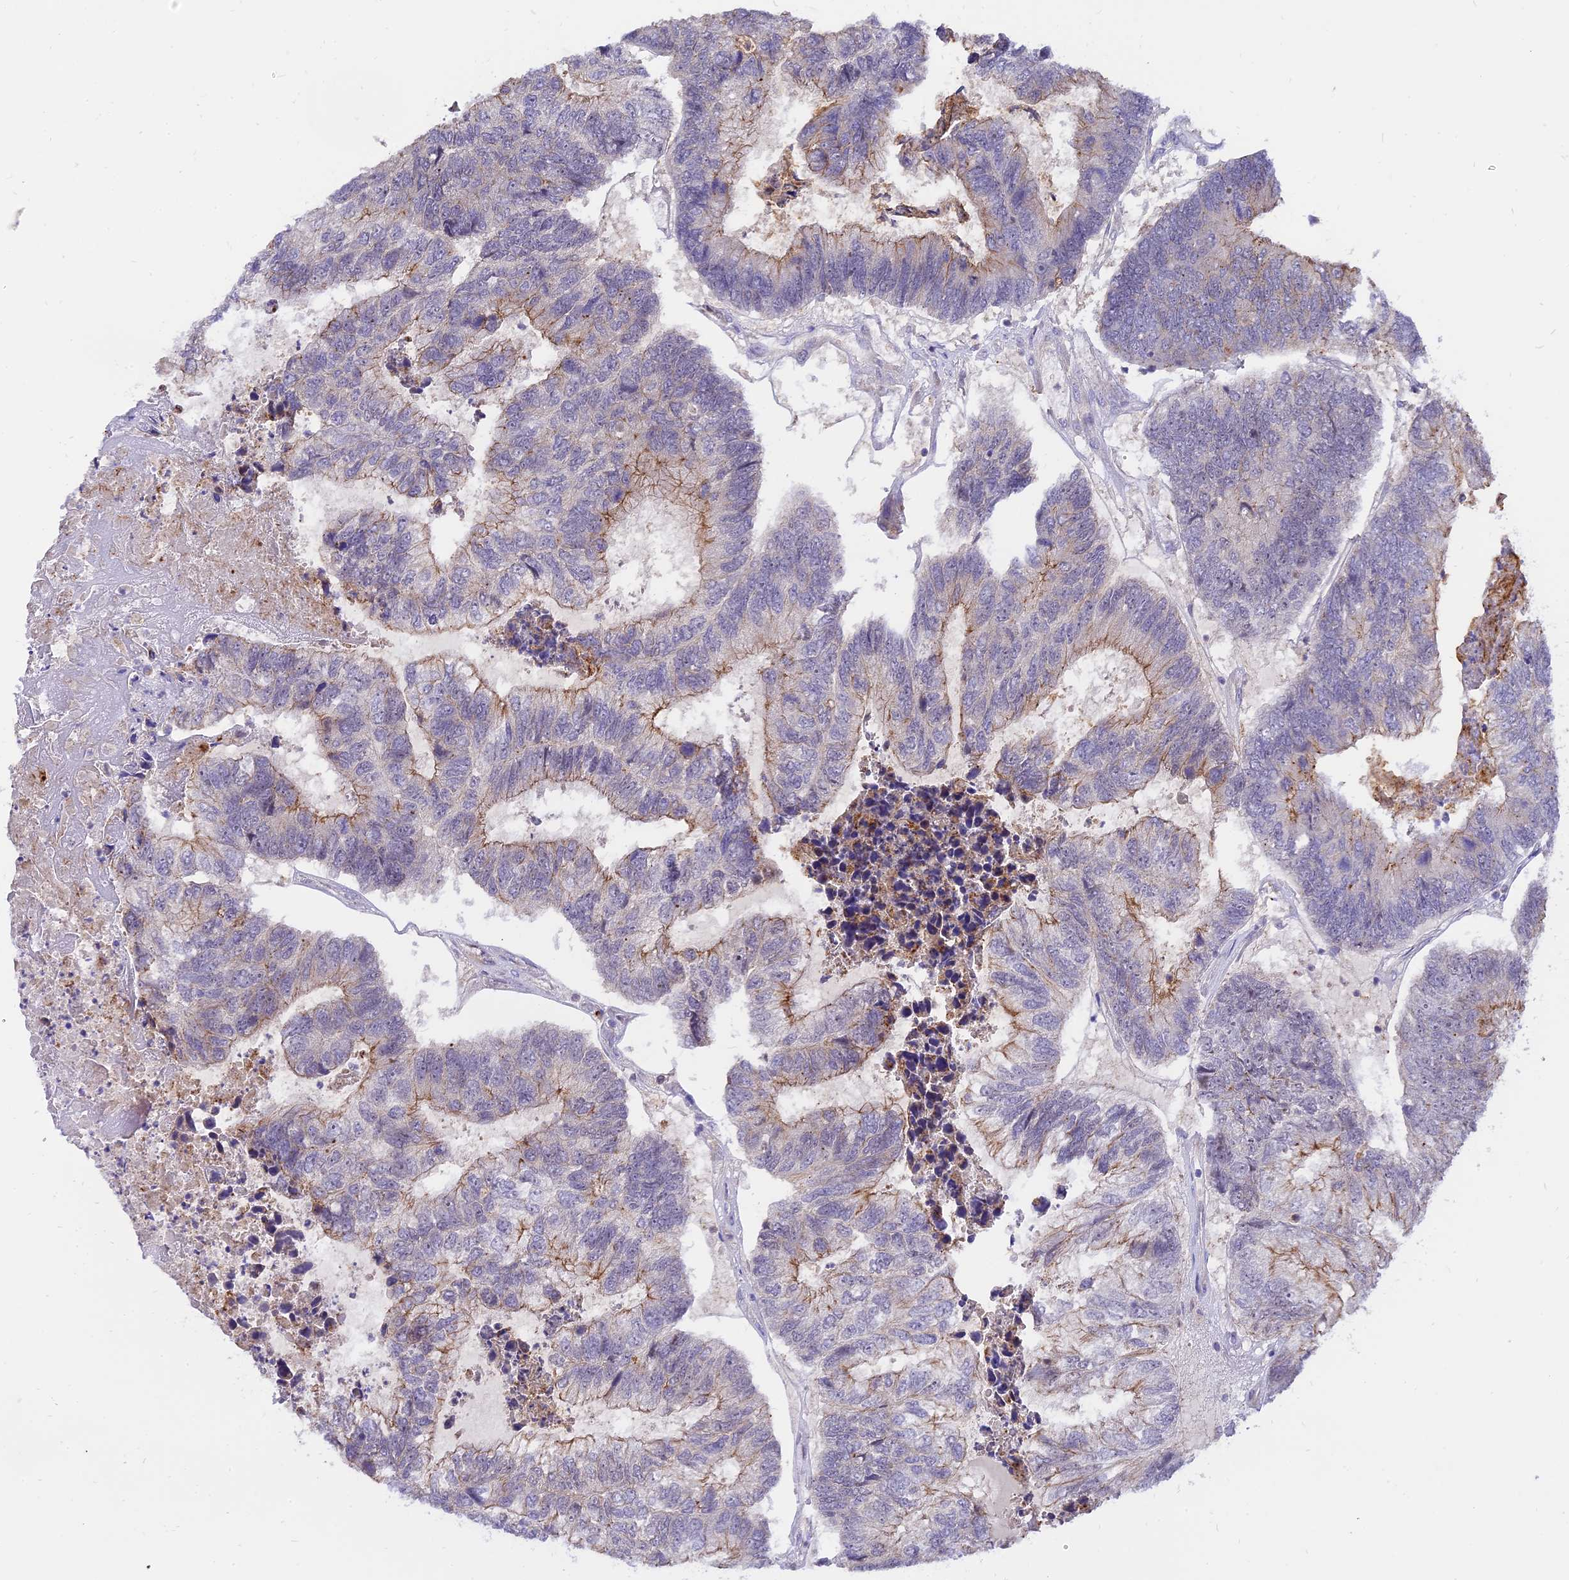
{"staining": {"intensity": "weak", "quantity": "<25%", "location": "cytoplasmic/membranous"}, "tissue": "colorectal cancer", "cell_type": "Tumor cells", "image_type": "cancer", "snomed": [{"axis": "morphology", "description": "Adenocarcinoma, NOS"}, {"axis": "topography", "description": "Colon"}], "caption": "Adenocarcinoma (colorectal) stained for a protein using IHC demonstrates no positivity tumor cells.", "gene": "CENPV", "patient": {"sex": "female", "age": 67}}